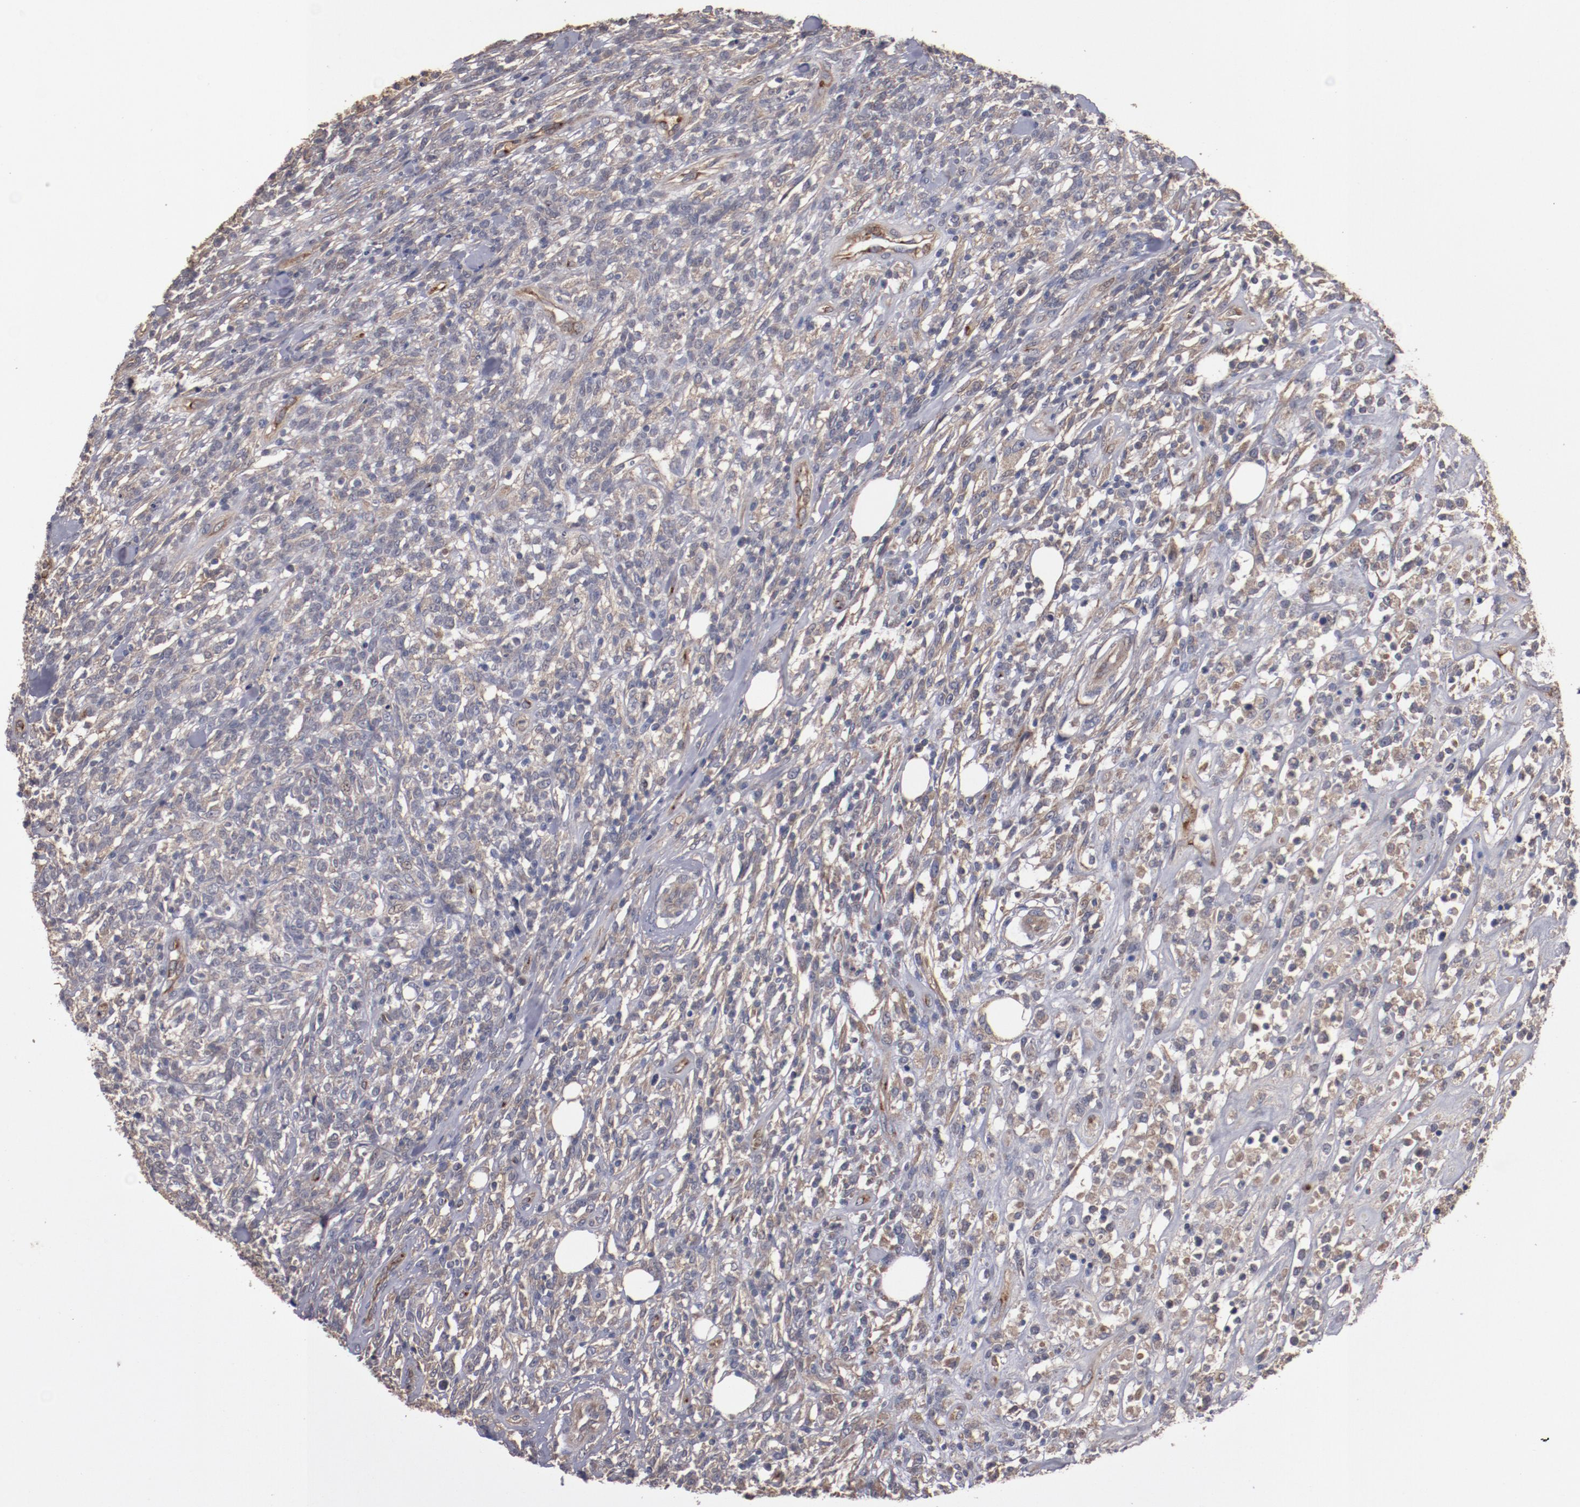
{"staining": {"intensity": "moderate", "quantity": ">75%", "location": "cytoplasmic/membranous"}, "tissue": "lymphoma", "cell_type": "Tumor cells", "image_type": "cancer", "snomed": [{"axis": "morphology", "description": "Malignant lymphoma, non-Hodgkin's type, High grade"}, {"axis": "topography", "description": "Lymph node"}], "caption": "Moderate cytoplasmic/membranous staining is seen in about >75% of tumor cells in high-grade malignant lymphoma, non-Hodgkin's type.", "gene": "DIPK2B", "patient": {"sex": "female", "age": 73}}